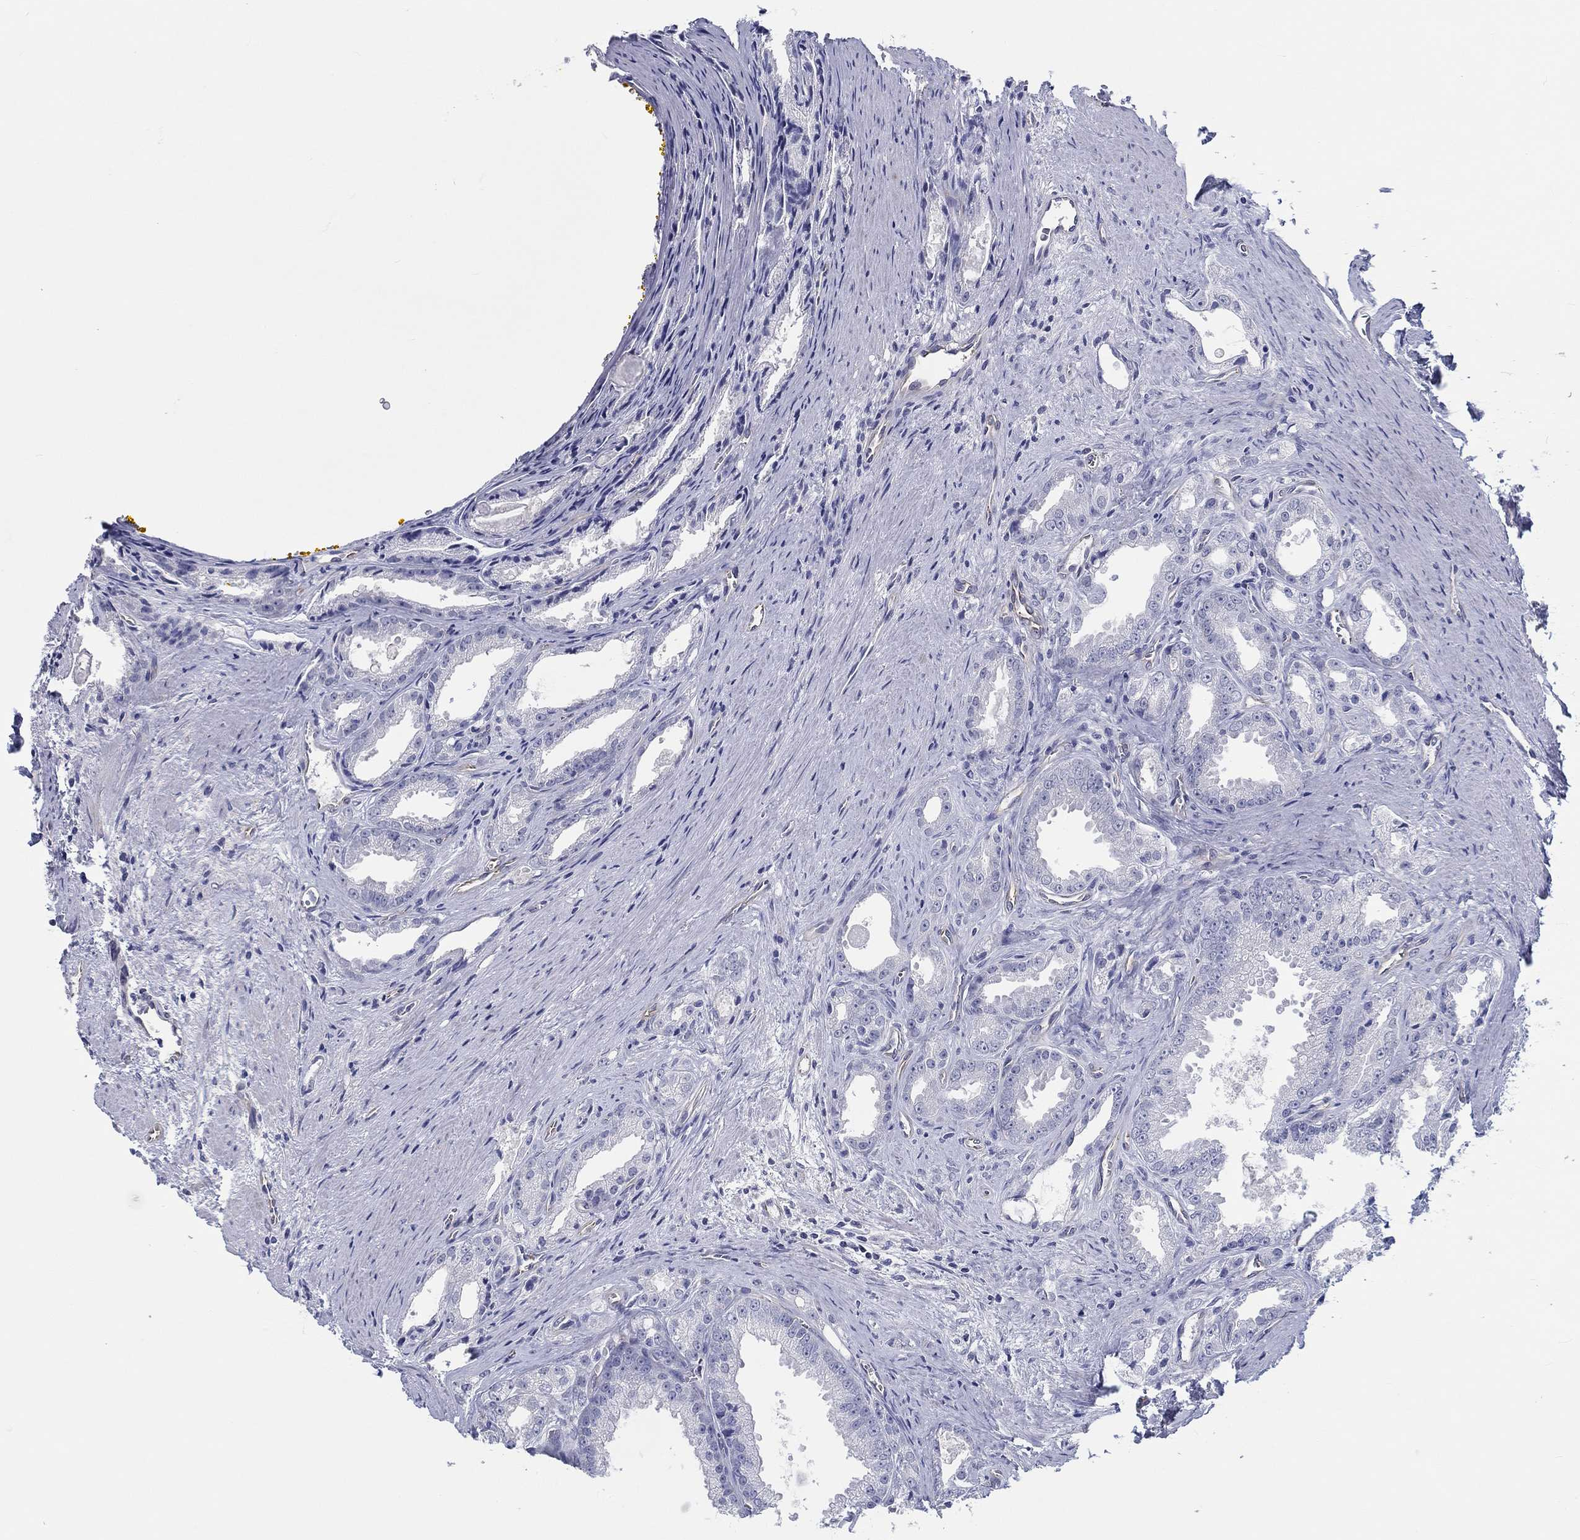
{"staining": {"intensity": "negative", "quantity": "none", "location": "none"}, "tissue": "prostate cancer", "cell_type": "Tumor cells", "image_type": "cancer", "snomed": [{"axis": "morphology", "description": "Adenocarcinoma, NOS"}, {"axis": "morphology", "description": "Adenocarcinoma, High grade"}, {"axis": "topography", "description": "Prostate"}], "caption": "DAB (3,3'-diaminobenzidine) immunohistochemical staining of prostate adenocarcinoma exhibits no significant expression in tumor cells.", "gene": "CRYGD", "patient": {"sex": "male", "age": 70}}